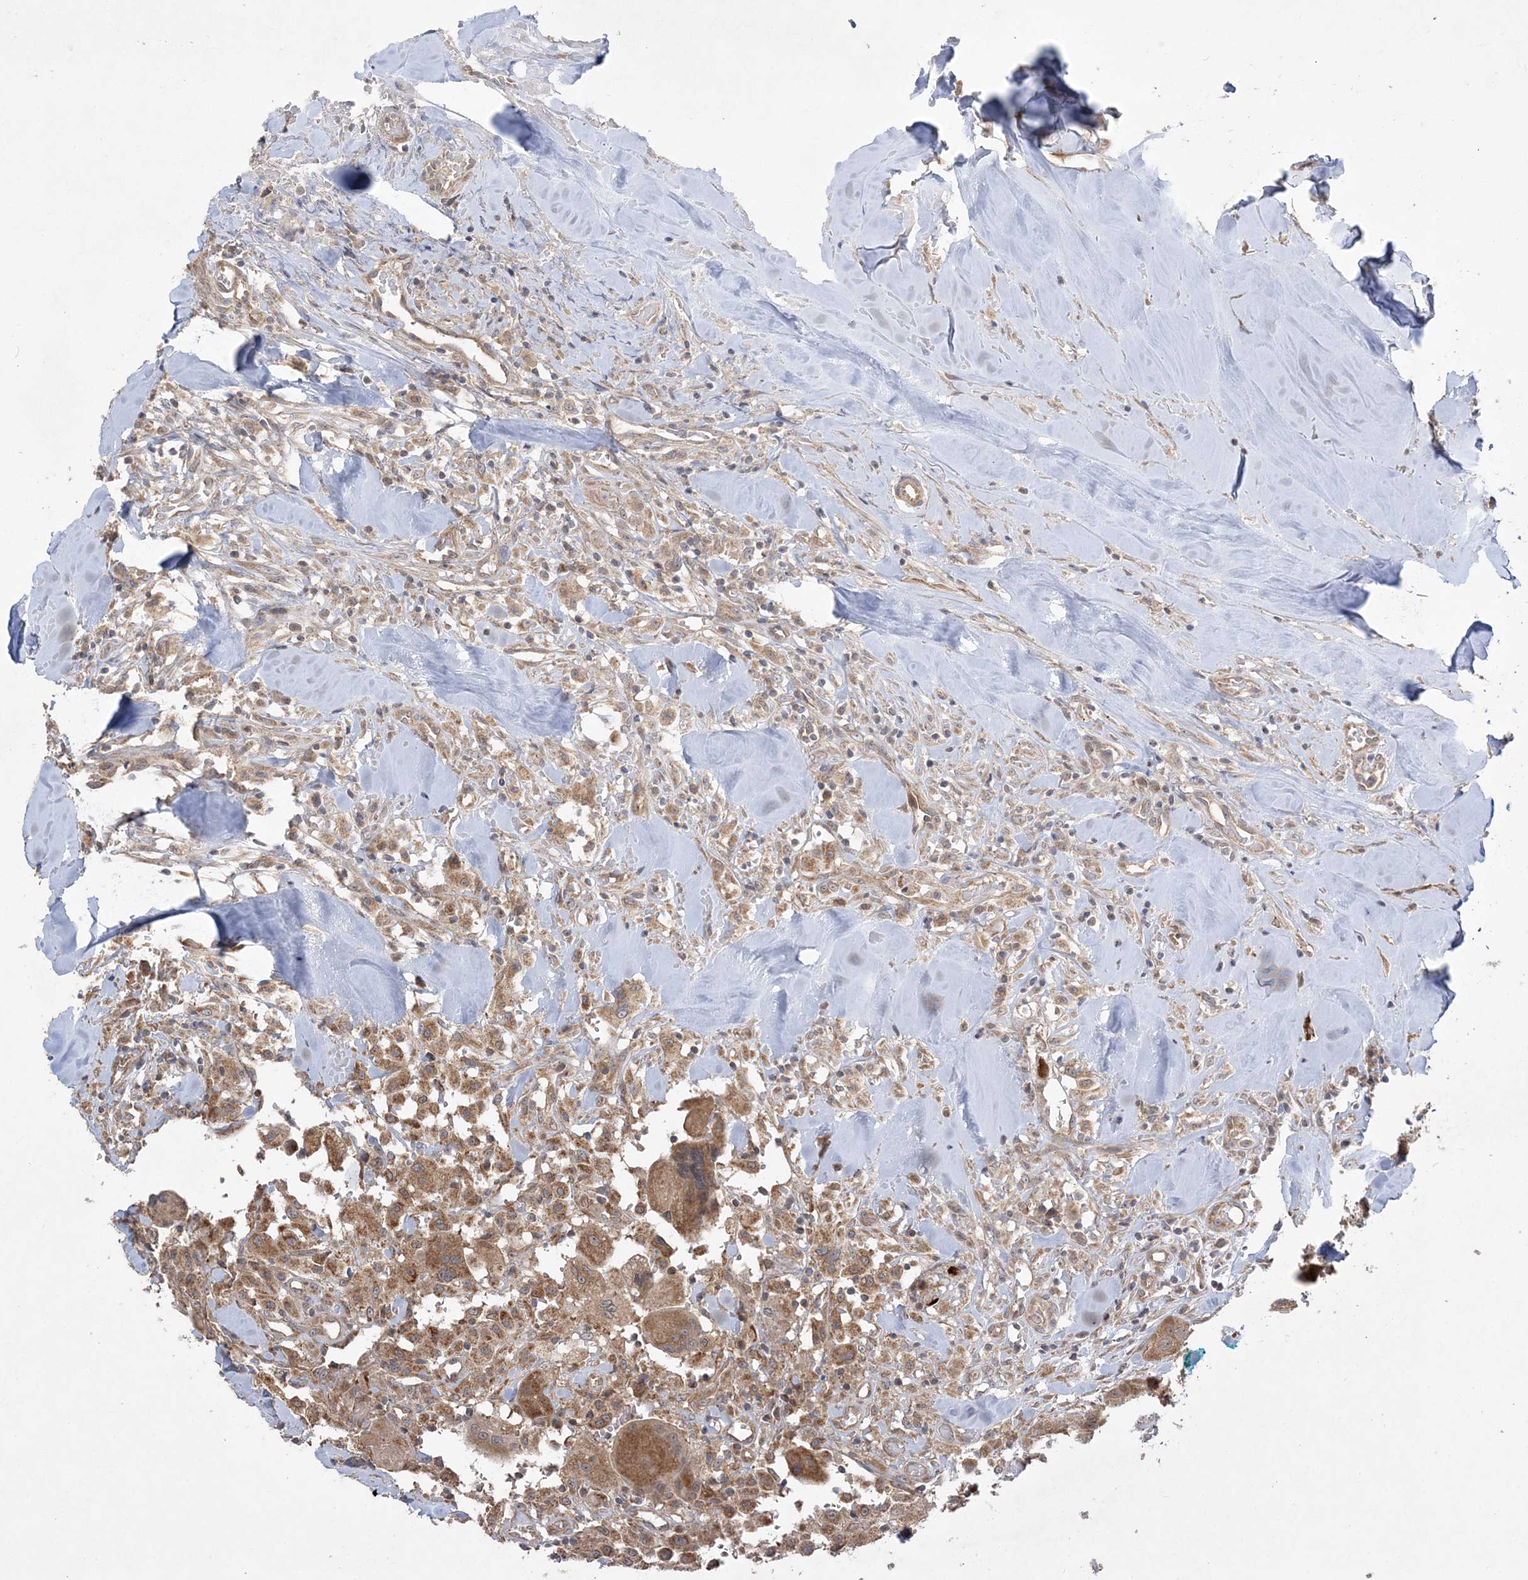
{"staining": {"intensity": "moderate", "quantity": ">75%", "location": "cytoplasmic/membranous"}, "tissue": "head and neck cancer", "cell_type": "Tumor cells", "image_type": "cancer", "snomed": [{"axis": "morphology", "description": "Normal tissue, NOS"}, {"axis": "morphology", "description": "Squamous cell carcinoma, NOS"}, {"axis": "topography", "description": "Skeletal muscle"}, {"axis": "topography", "description": "Head-Neck"}], "caption": "Moderate cytoplasmic/membranous staining for a protein is appreciated in approximately >75% of tumor cells of squamous cell carcinoma (head and neck) using IHC.", "gene": "MMADHC", "patient": {"sex": "male", "age": 51}}